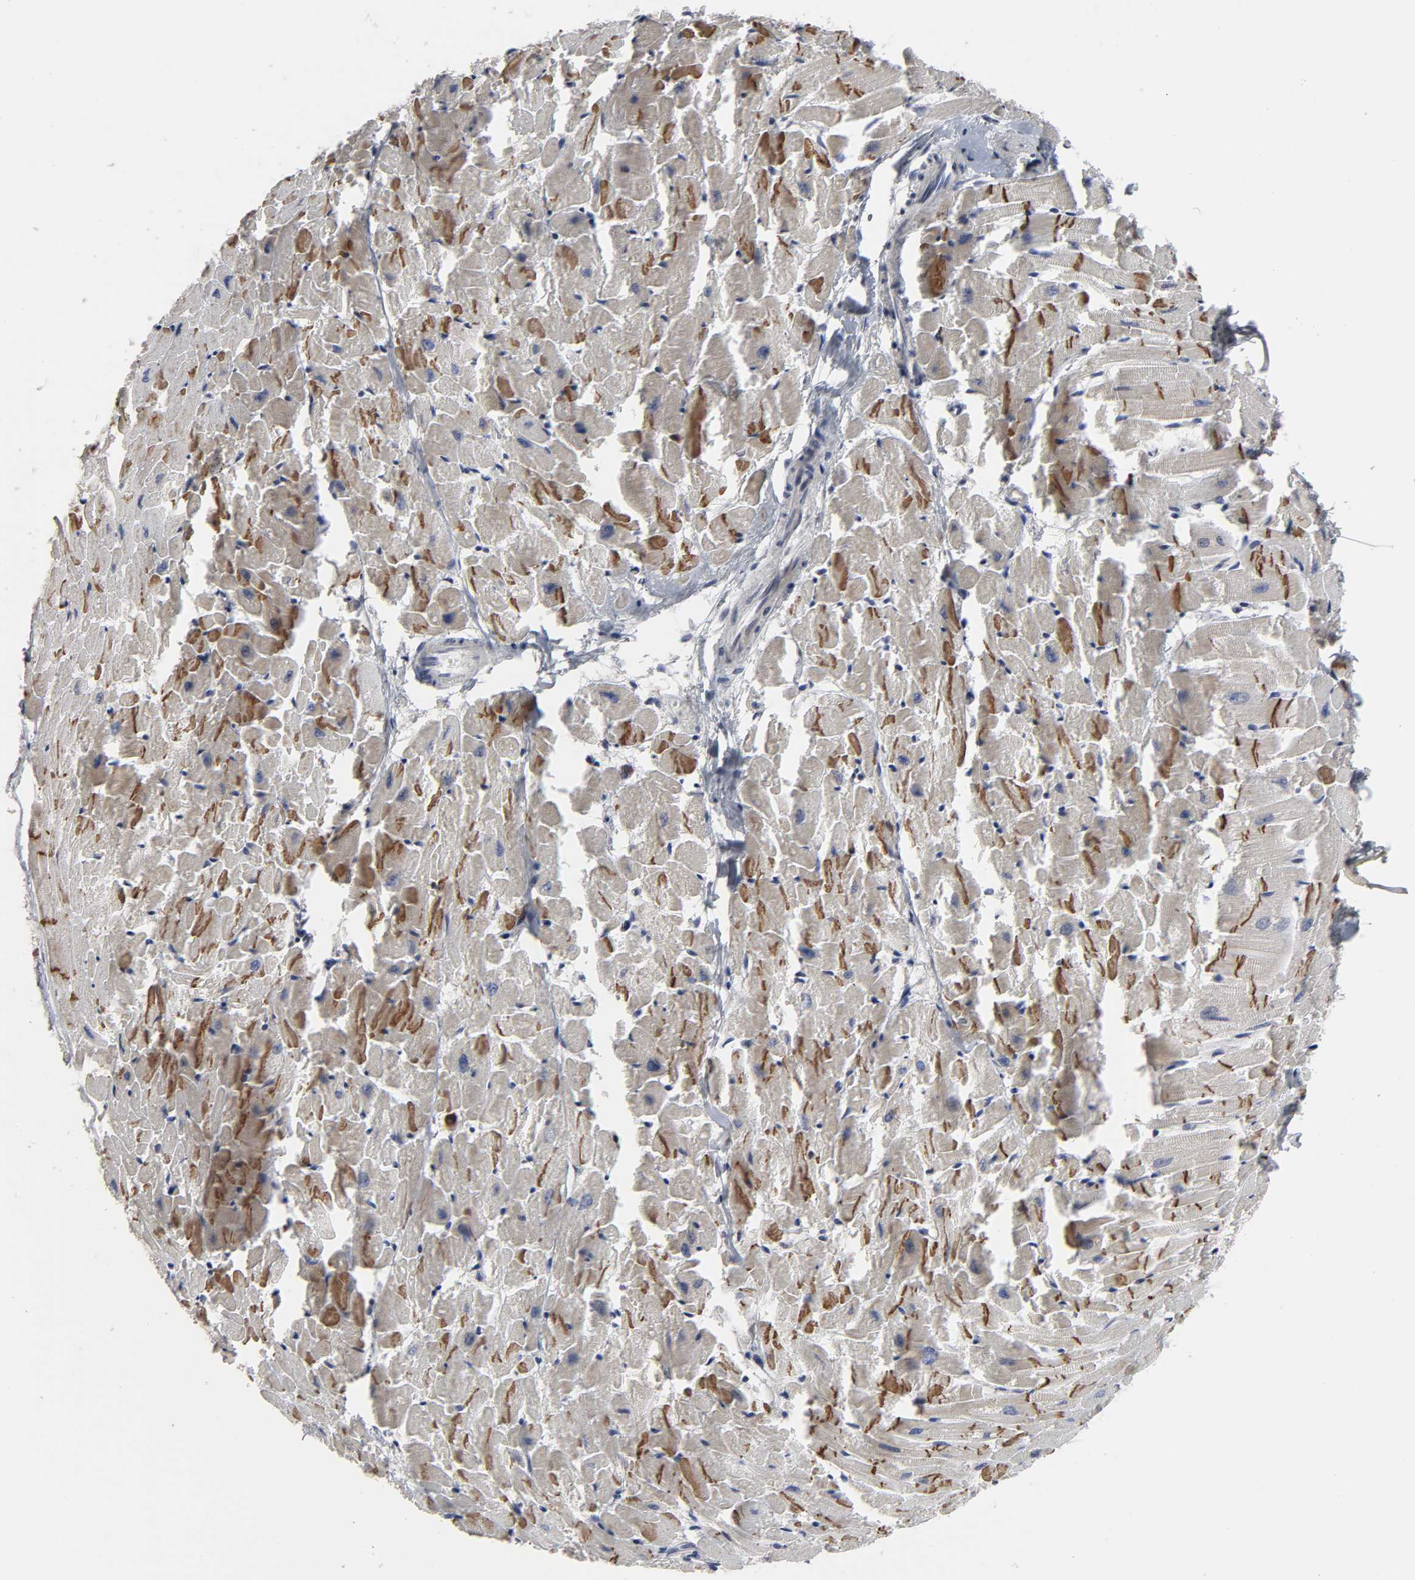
{"staining": {"intensity": "moderate", "quantity": "<25%", "location": "cytoplasmic/membranous"}, "tissue": "heart muscle", "cell_type": "Cardiomyocytes", "image_type": "normal", "snomed": [{"axis": "morphology", "description": "Normal tissue, NOS"}, {"axis": "topography", "description": "Heart"}], "caption": "Protein staining reveals moderate cytoplasmic/membranous expression in approximately <25% of cardiomyocytes in unremarkable heart muscle. (DAB IHC with brightfield microscopy, high magnification).", "gene": "HNF4A", "patient": {"sex": "female", "age": 19}}